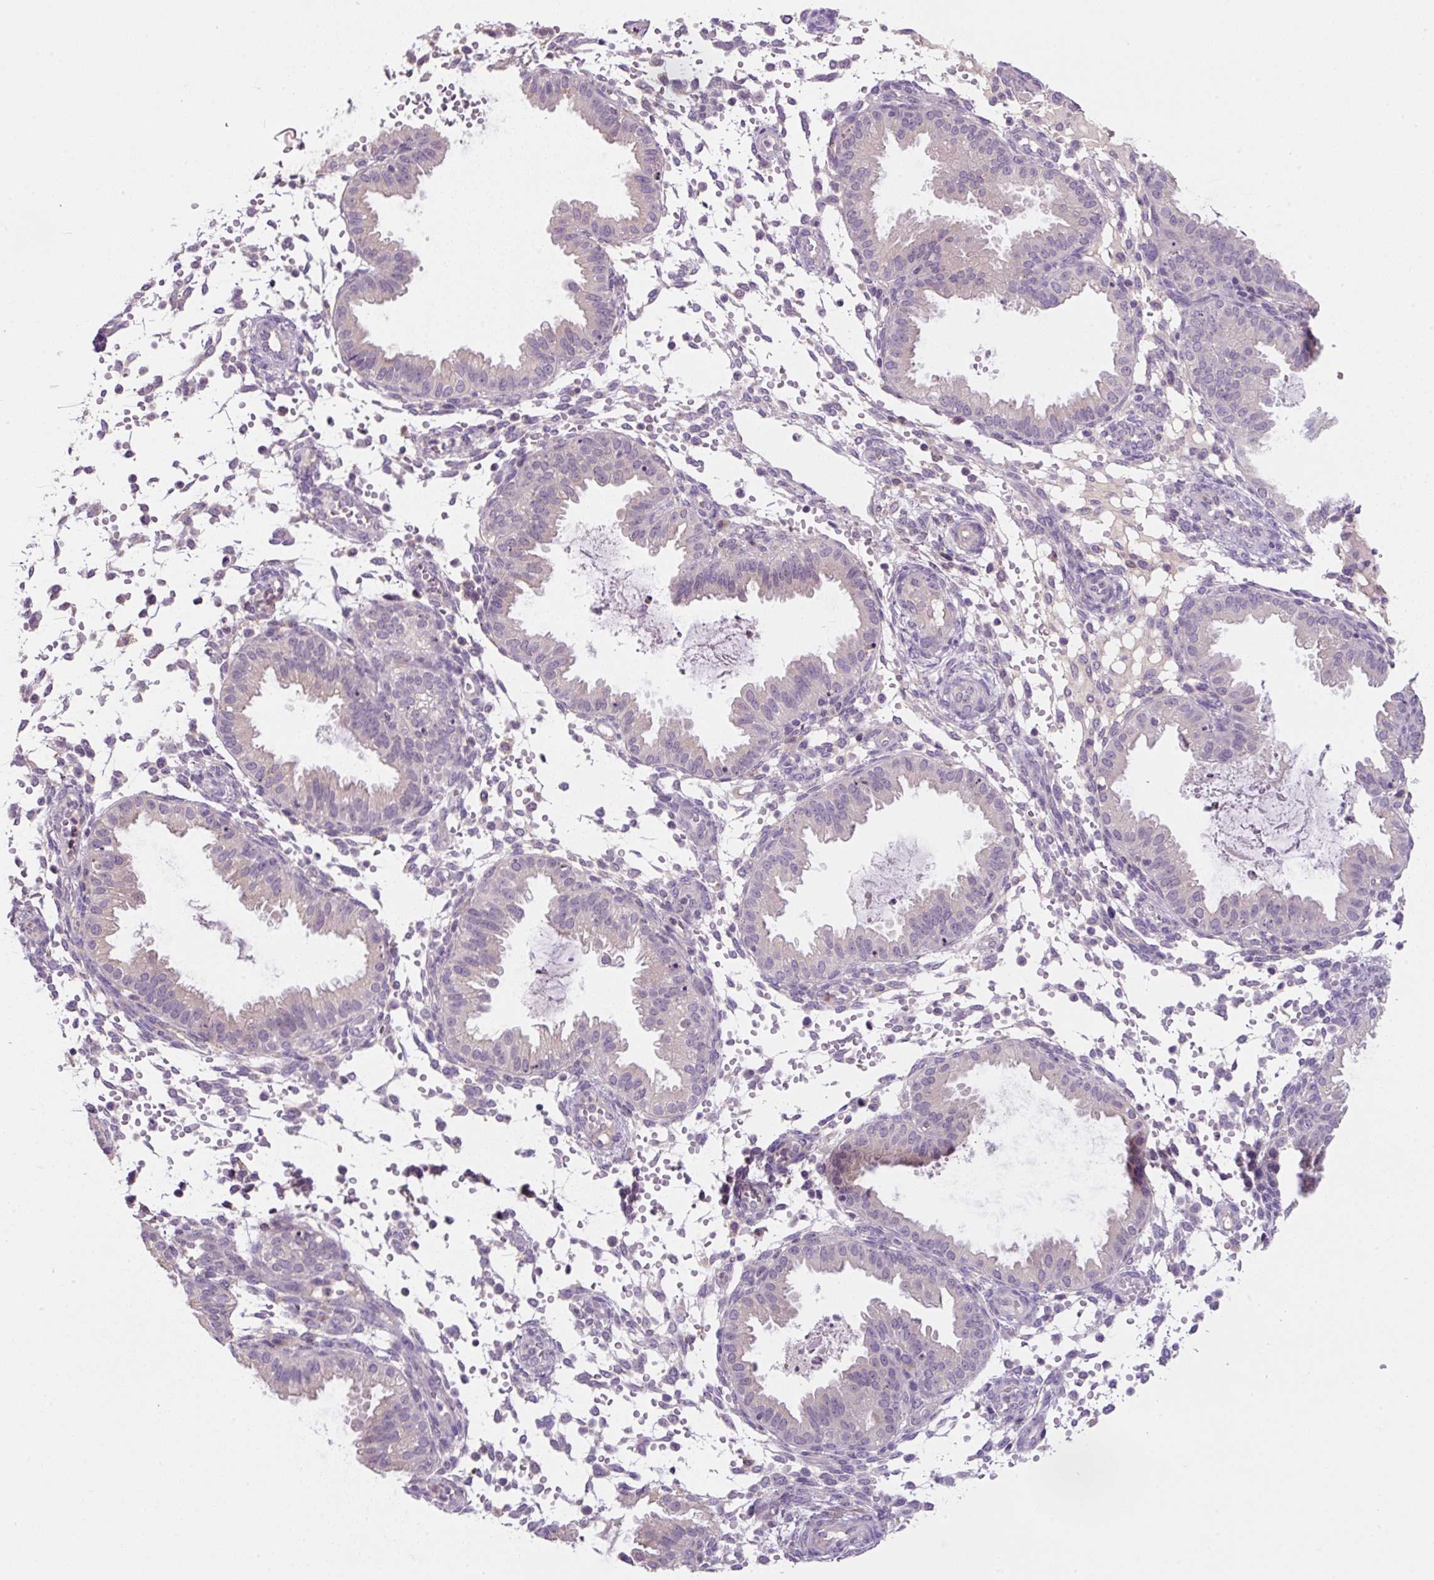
{"staining": {"intensity": "negative", "quantity": "none", "location": "none"}, "tissue": "endometrium", "cell_type": "Cells in endometrial stroma", "image_type": "normal", "snomed": [{"axis": "morphology", "description": "Normal tissue, NOS"}, {"axis": "topography", "description": "Endometrium"}], "caption": "DAB immunohistochemical staining of benign human endometrium reveals no significant staining in cells in endometrial stroma.", "gene": "FZD5", "patient": {"sex": "female", "age": 33}}